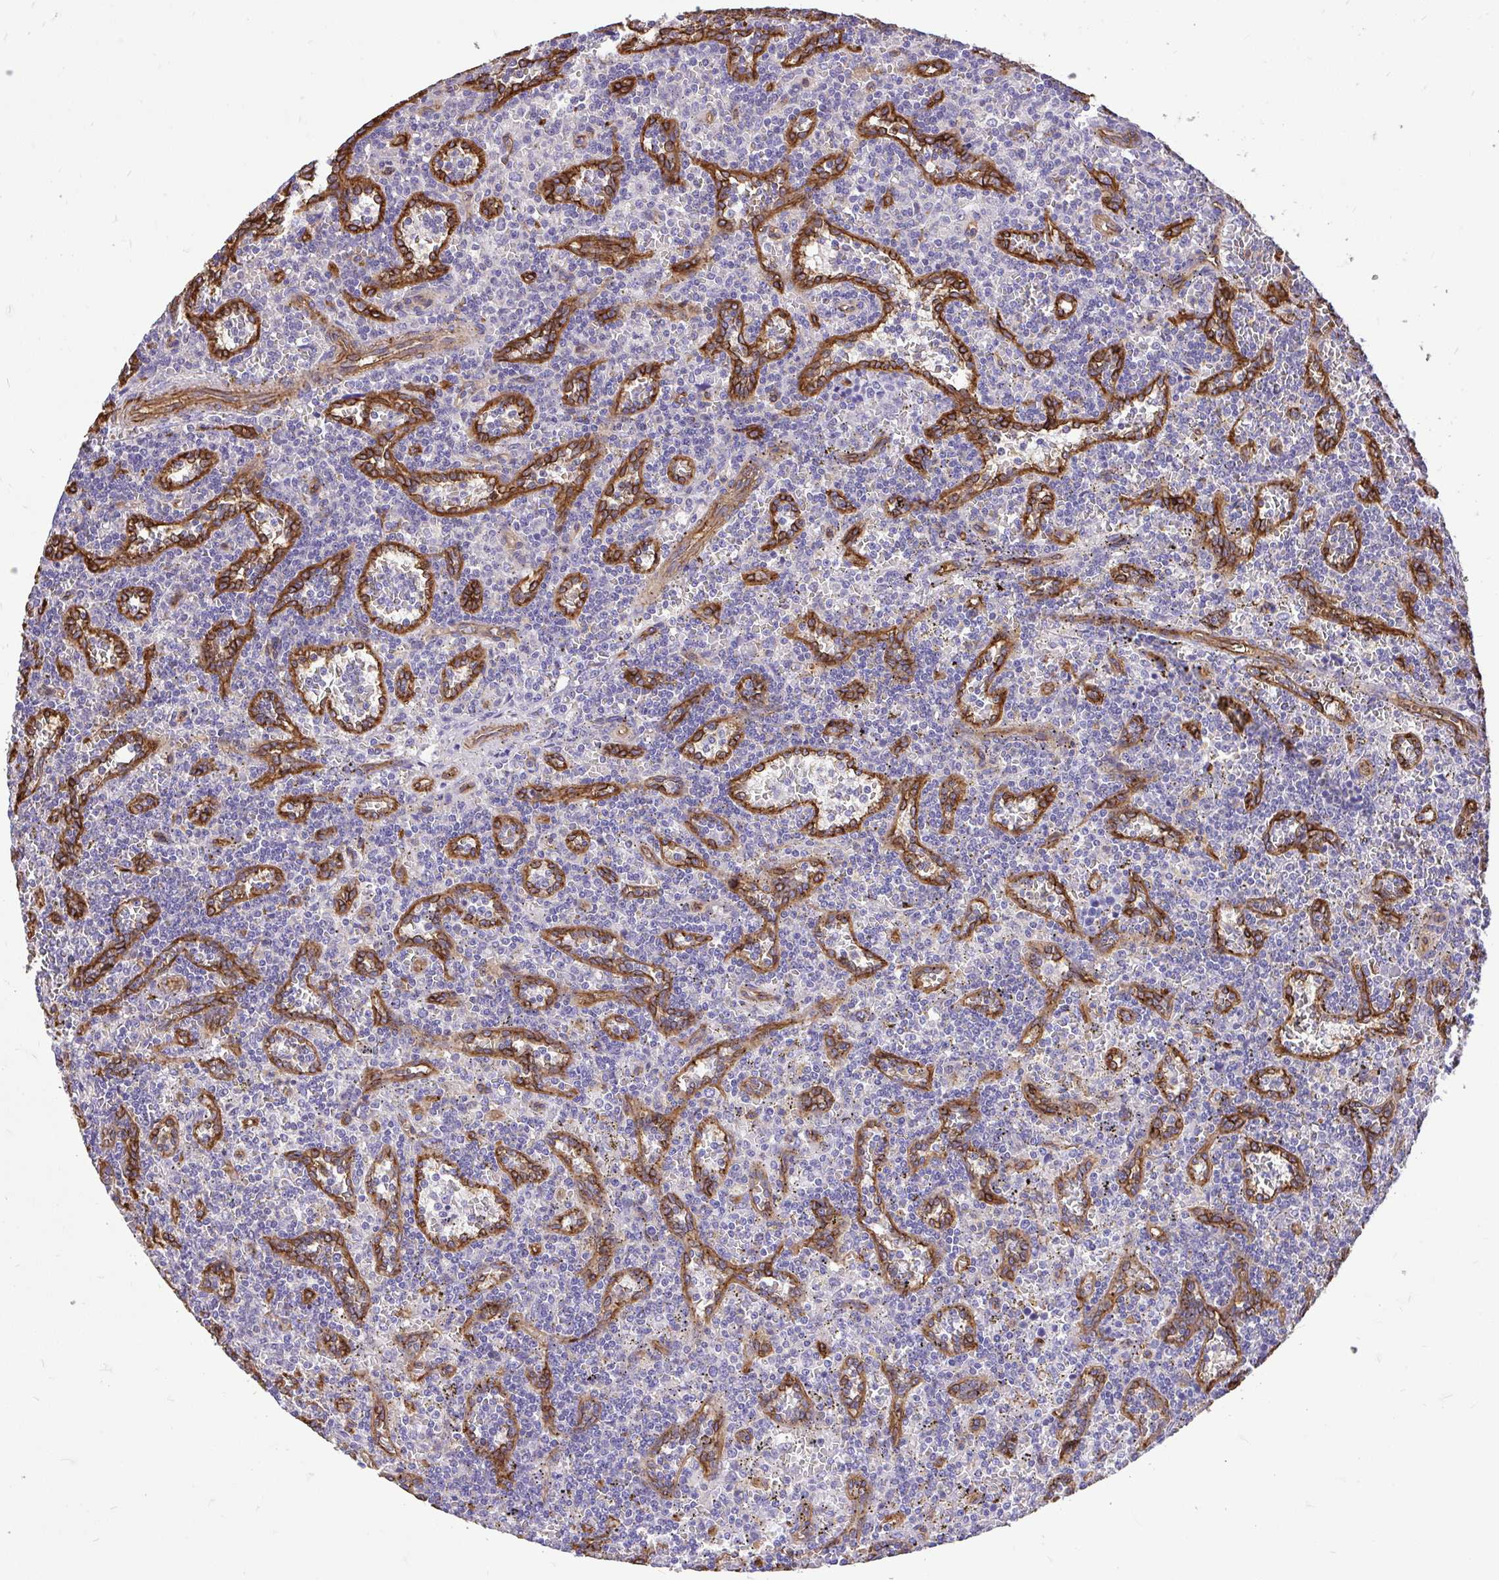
{"staining": {"intensity": "negative", "quantity": "none", "location": "none"}, "tissue": "lymphoma", "cell_type": "Tumor cells", "image_type": "cancer", "snomed": [{"axis": "morphology", "description": "Malignant lymphoma, non-Hodgkin's type, Low grade"}, {"axis": "topography", "description": "Spleen"}], "caption": "Tumor cells are negative for brown protein staining in malignant lymphoma, non-Hodgkin's type (low-grade).", "gene": "PTPRK", "patient": {"sex": "male", "age": 73}}